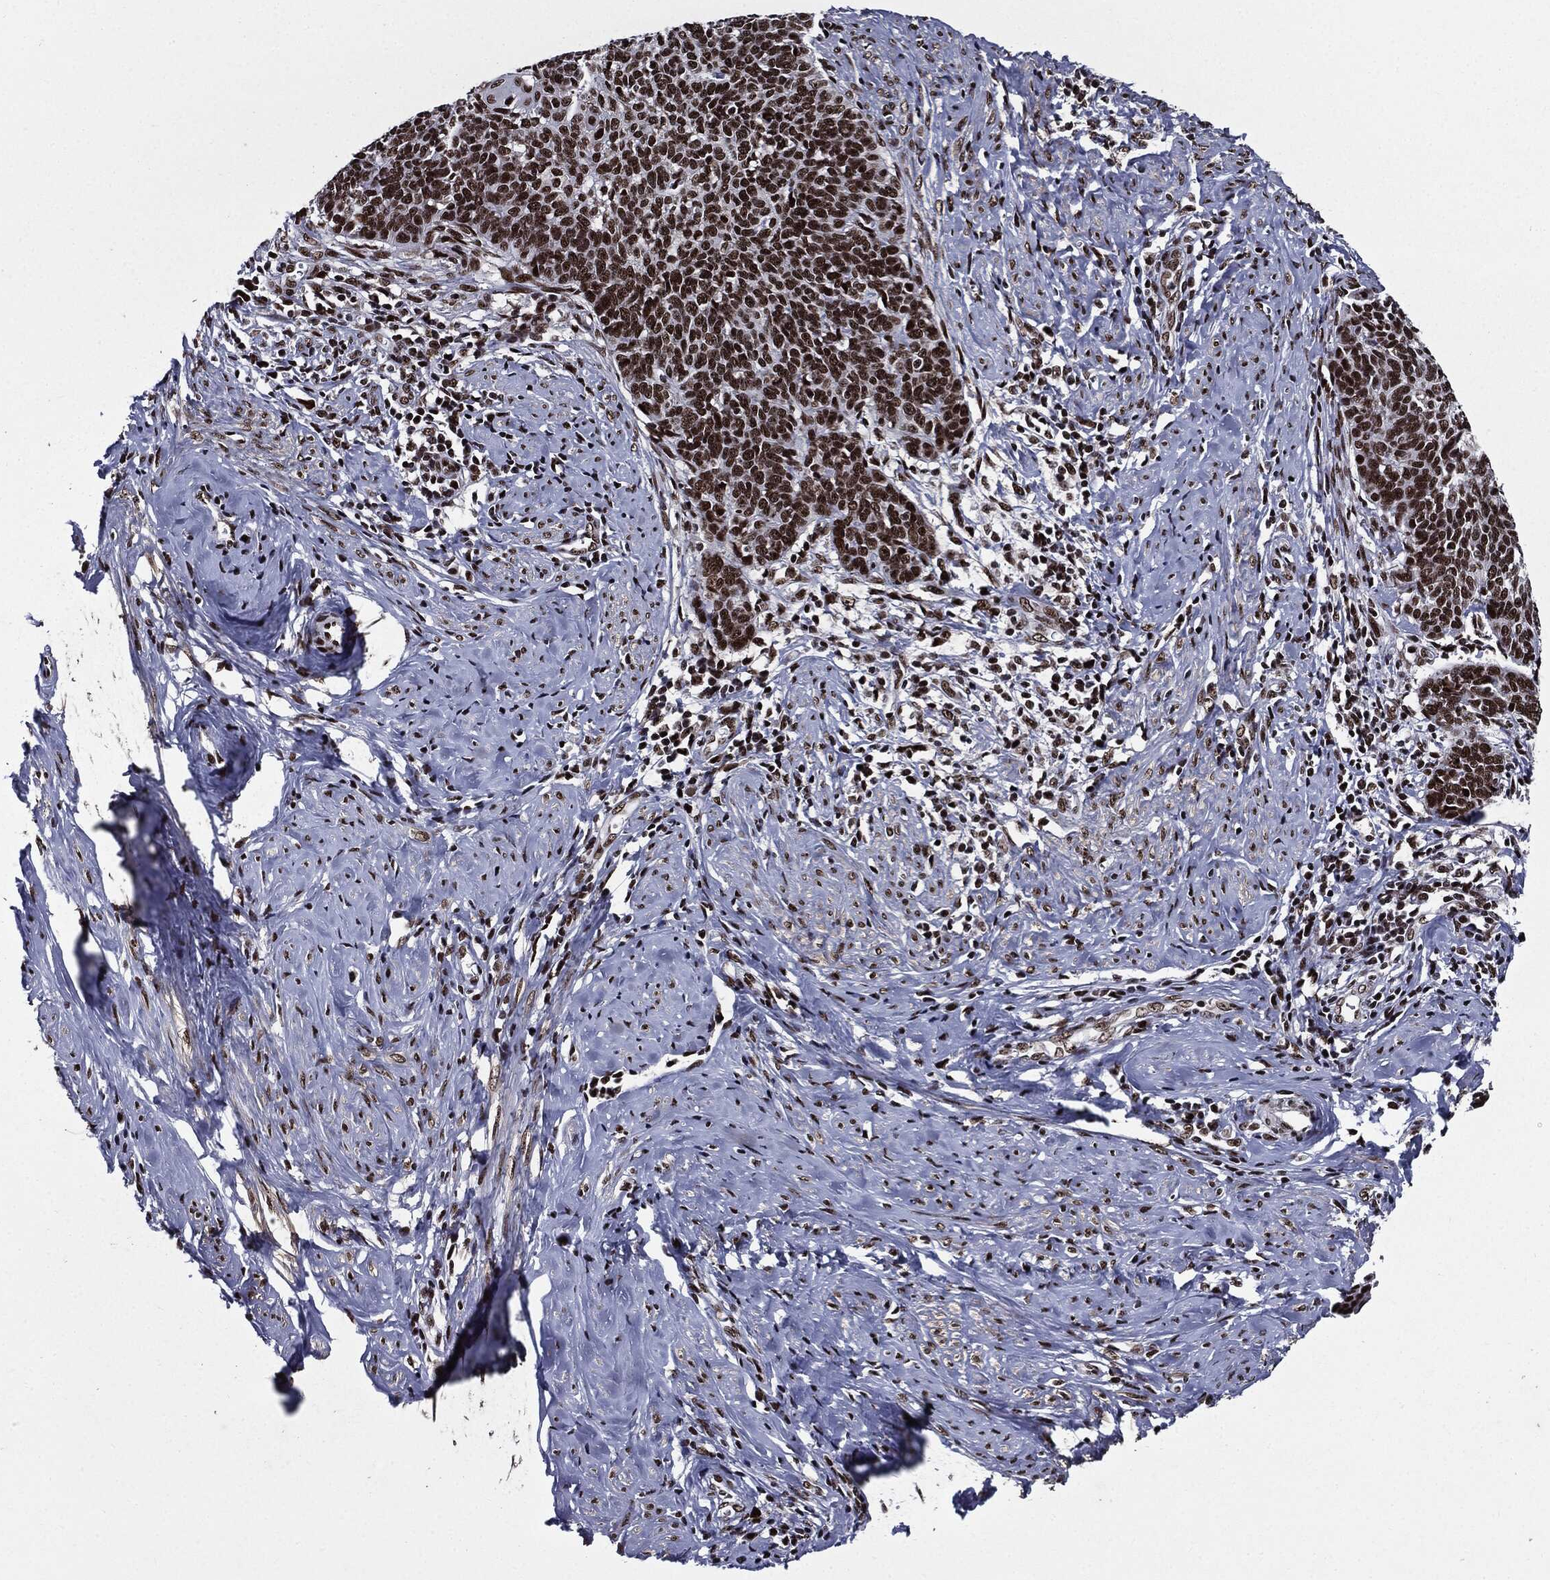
{"staining": {"intensity": "strong", "quantity": ">75%", "location": "nuclear"}, "tissue": "cervical cancer", "cell_type": "Tumor cells", "image_type": "cancer", "snomed": [{"axis": "morphology", "description": "Normal tissue, NOS"}, {"axis": "morphology", "description": "Squamous cell carcinoma, NOS"}, {"axis": "topography", "description": "Cervix"}], "caption": "High-magnification brightfield microscopy of cervical cancer stained with DAB (brown) and counterstained with hematoxylin (blue). tumor cells exhibit strong nuclear staining is appreciated in about>75% of cells.", "gene": "ZFP91", "patient": {"sex": "female", "age": 39}}